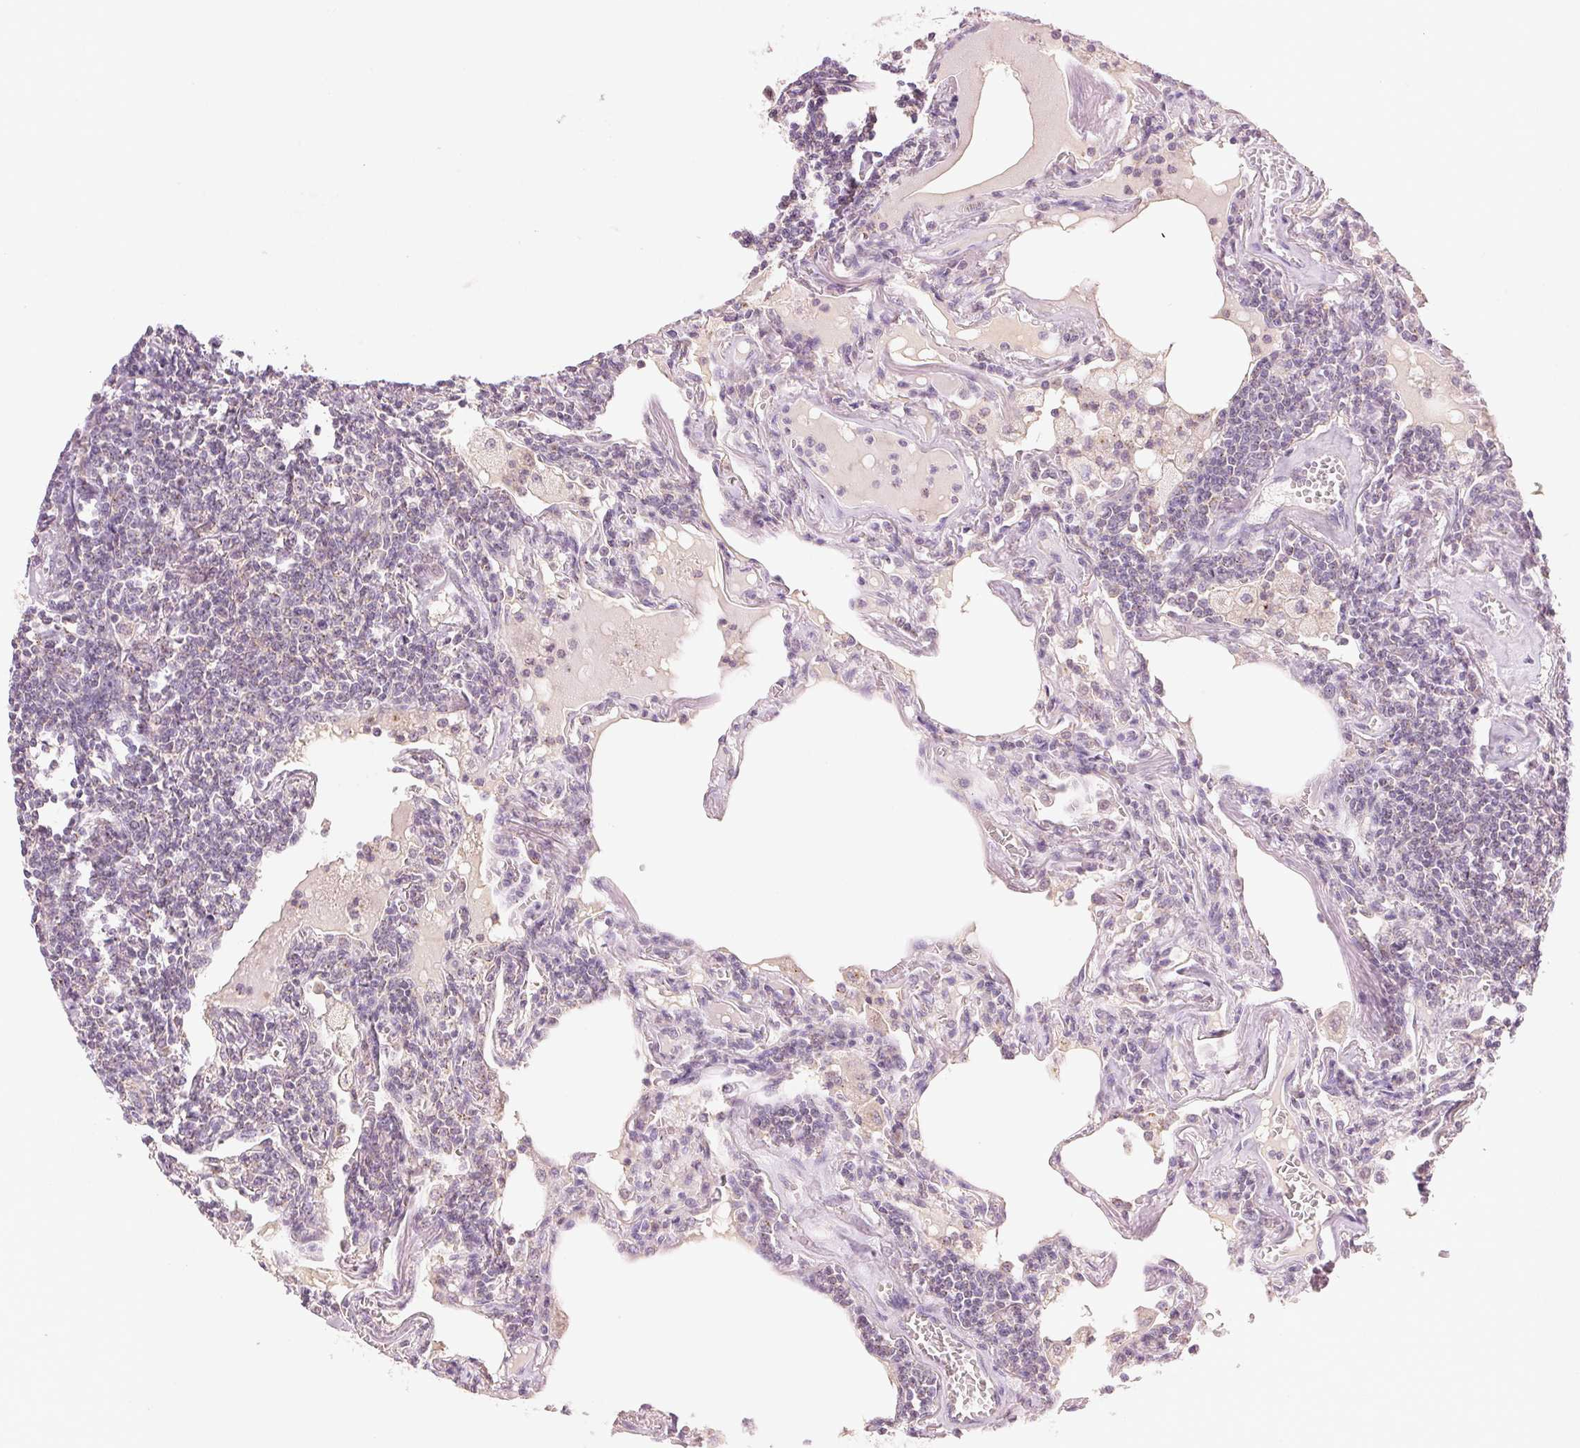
{"staining": {"intensity": "negative", "quantity": "none", "location": "none"}, "tissue": "lymphoma", "cell_type": "Tumor cells", "image_type": "cancer", "snomed": [{"axis": "morphology", "description": "Malignant lymphoma, non-Hodgkin's type, Low grade"}, {"axis": "topography", "description": "Lung"}], "caption": "A micrograph of lymphoma stained for a protein reveals no brown staining in tumor cells.", "gene": "HOXB13", "patient": {"sex": "female", "age": 71}}